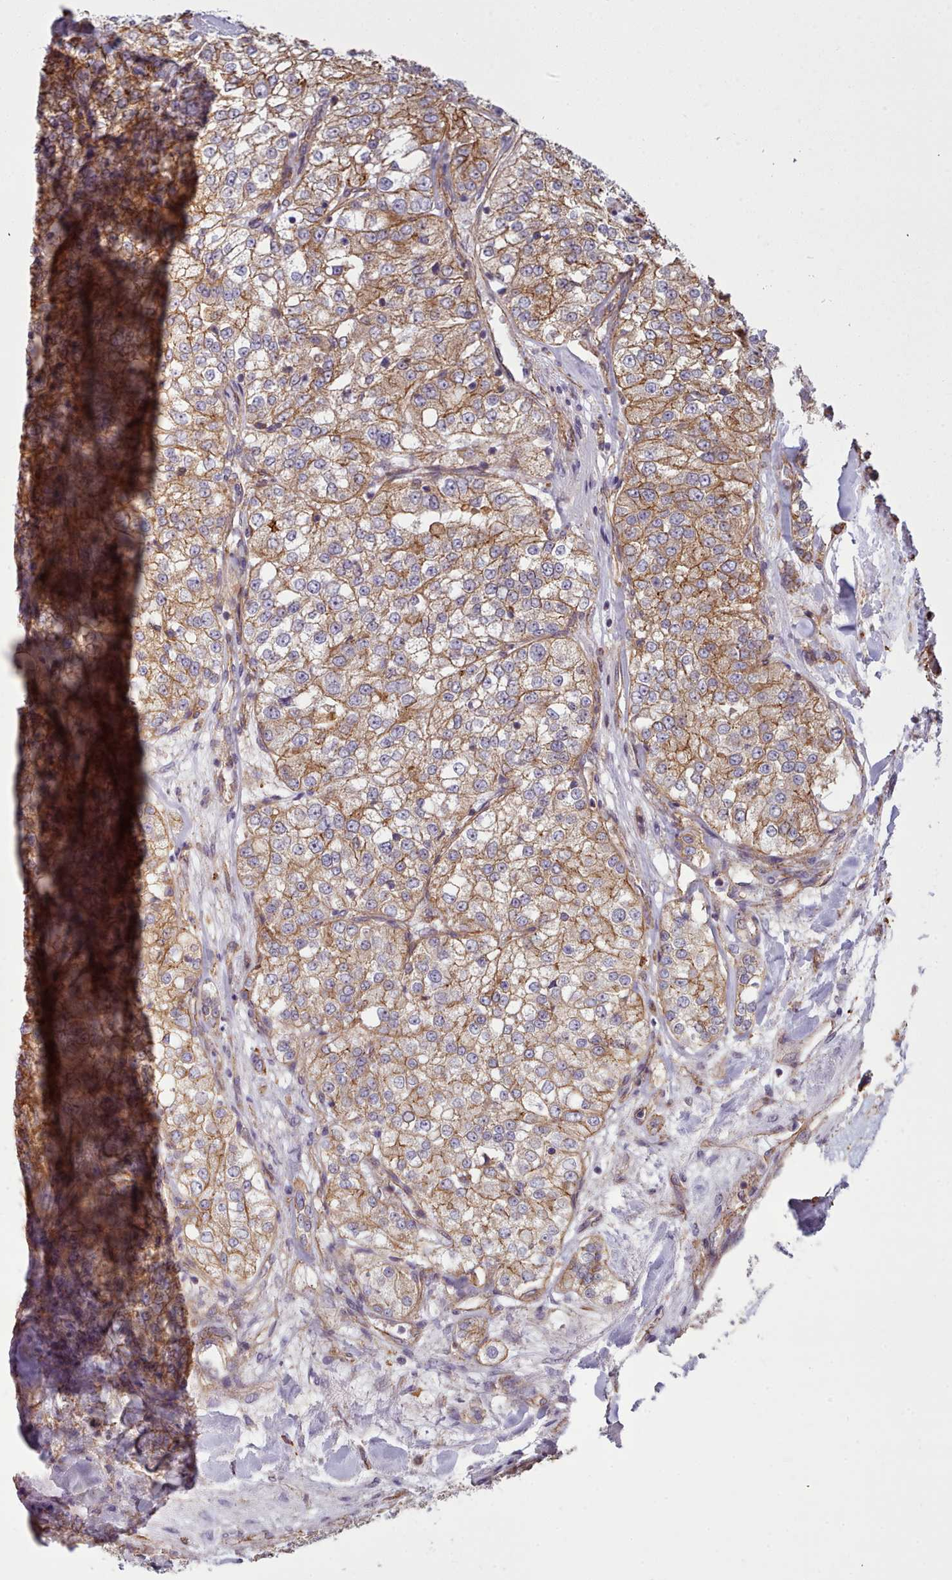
{"staining": {"intensity": "moderate", "quantity": ">75%", "location": "cytoplasmic/membranous"}, "tissue": "renal cancer", "cell_type": "Tumor cells", "image_type": "cancer", "snomed": [{"axis": "morphology", "description": "Adenocarcinoma, NOS"}, {"axis": "topography", "description": "Kidney"}], "caption": "This histopathology image reveals adenocarcinoma (renal) stained with immunohistochemistry (IHC) to label a protein in brown. The cytoplasmic/membranous of tumor cells show moderate positivity for the protein. Nuclei are counter-stained blue.", "gene": "MRPL46", "patient": {"sex": "female", "age": 63}}